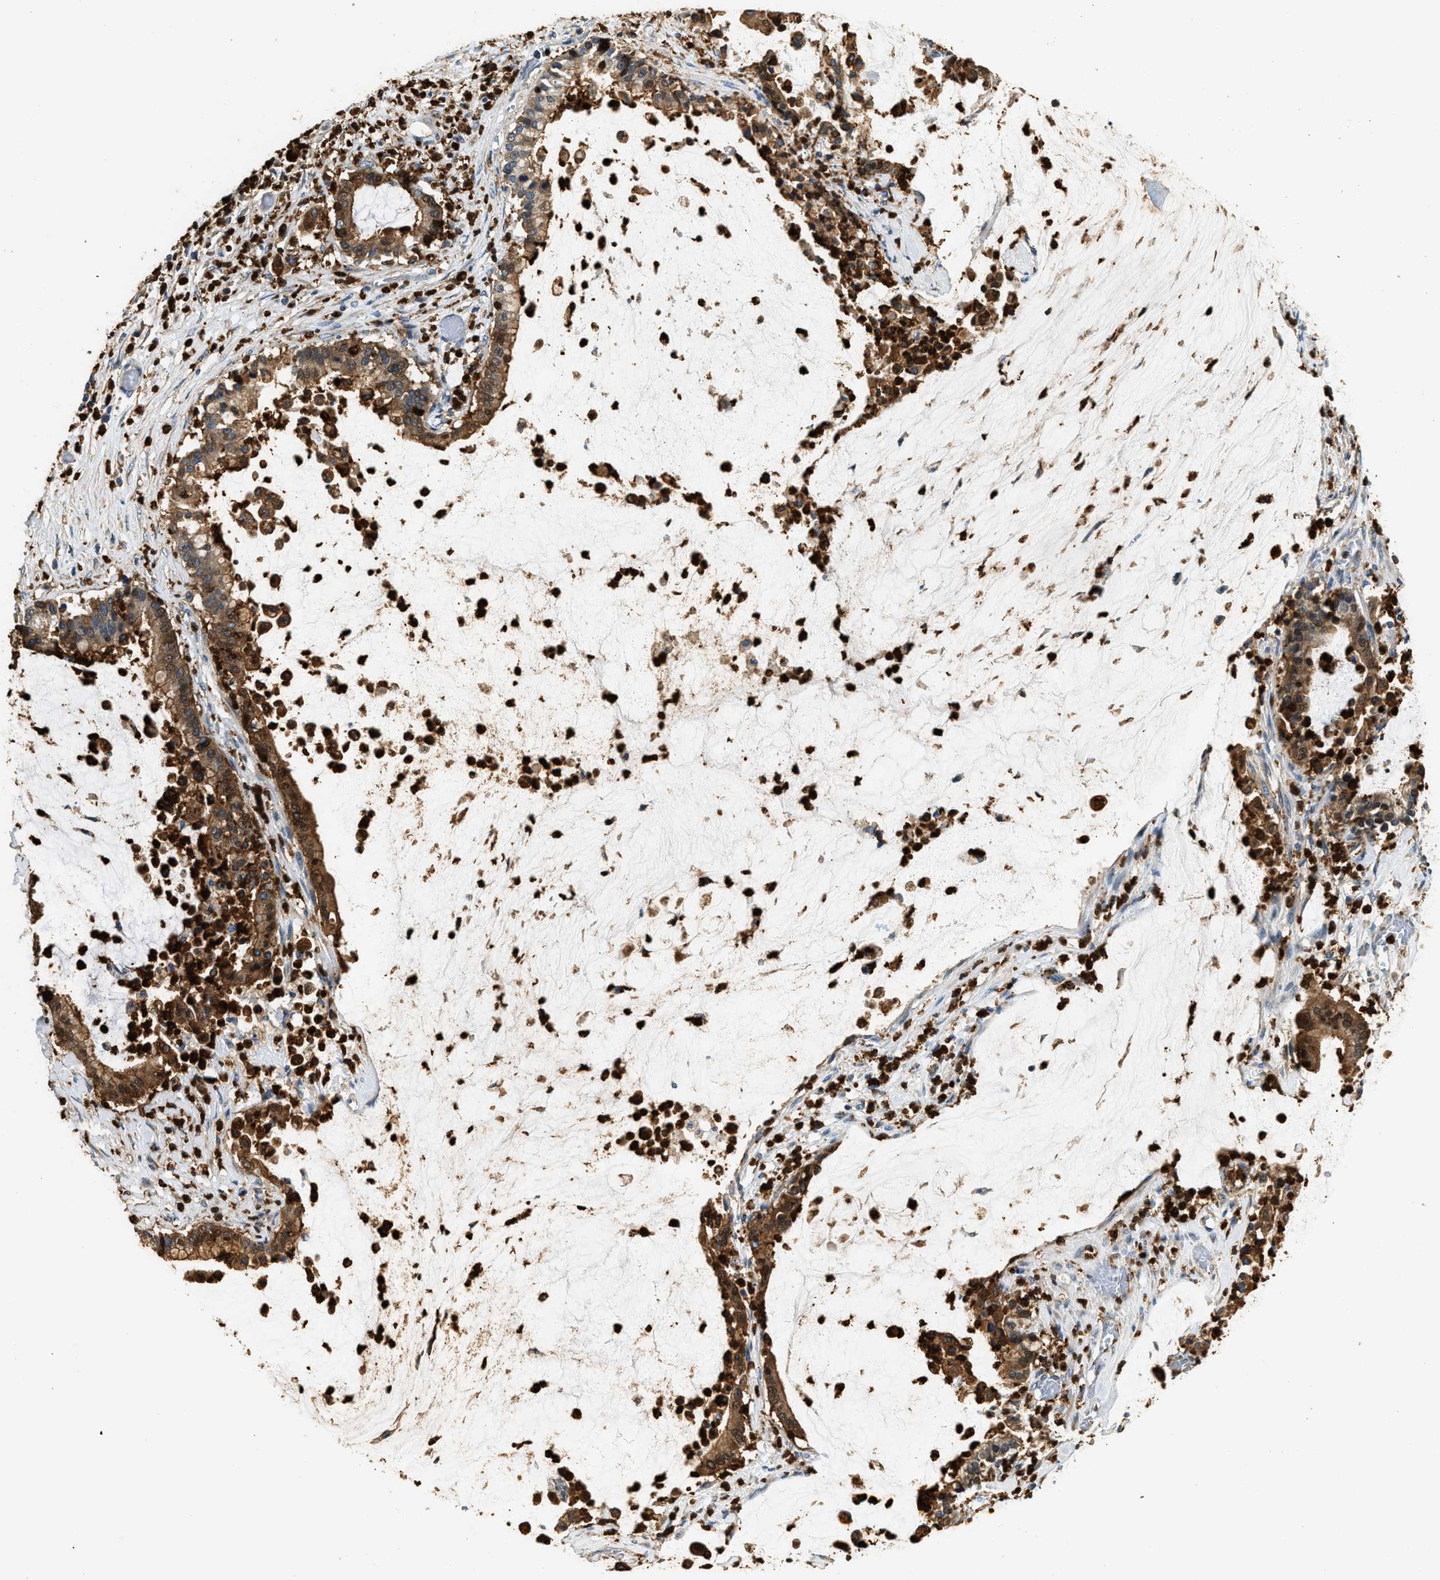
{"staining": {"intensity": "moderate", "quantity": ">75%", "location": "cytoplasmic/membranous"}, "tissue": "pancreatic cancer", "cell_type": "Tumor cells", "image_type": "cancer", "snomed": [{"axis": "morphology", "description": "Adenocarcinoma, NOS"}, {"axis": "topography", "description": "Pancreas"}], "caption": "Pancreatic cancer (adenocarcinoma) stained for a protein (brown) demonstrates moderate cytoplasmic/membranous positive expression in about >75% of tumor cells.", "gene": "ANXA3", "patient": {"sex": "male", "age": 41}}